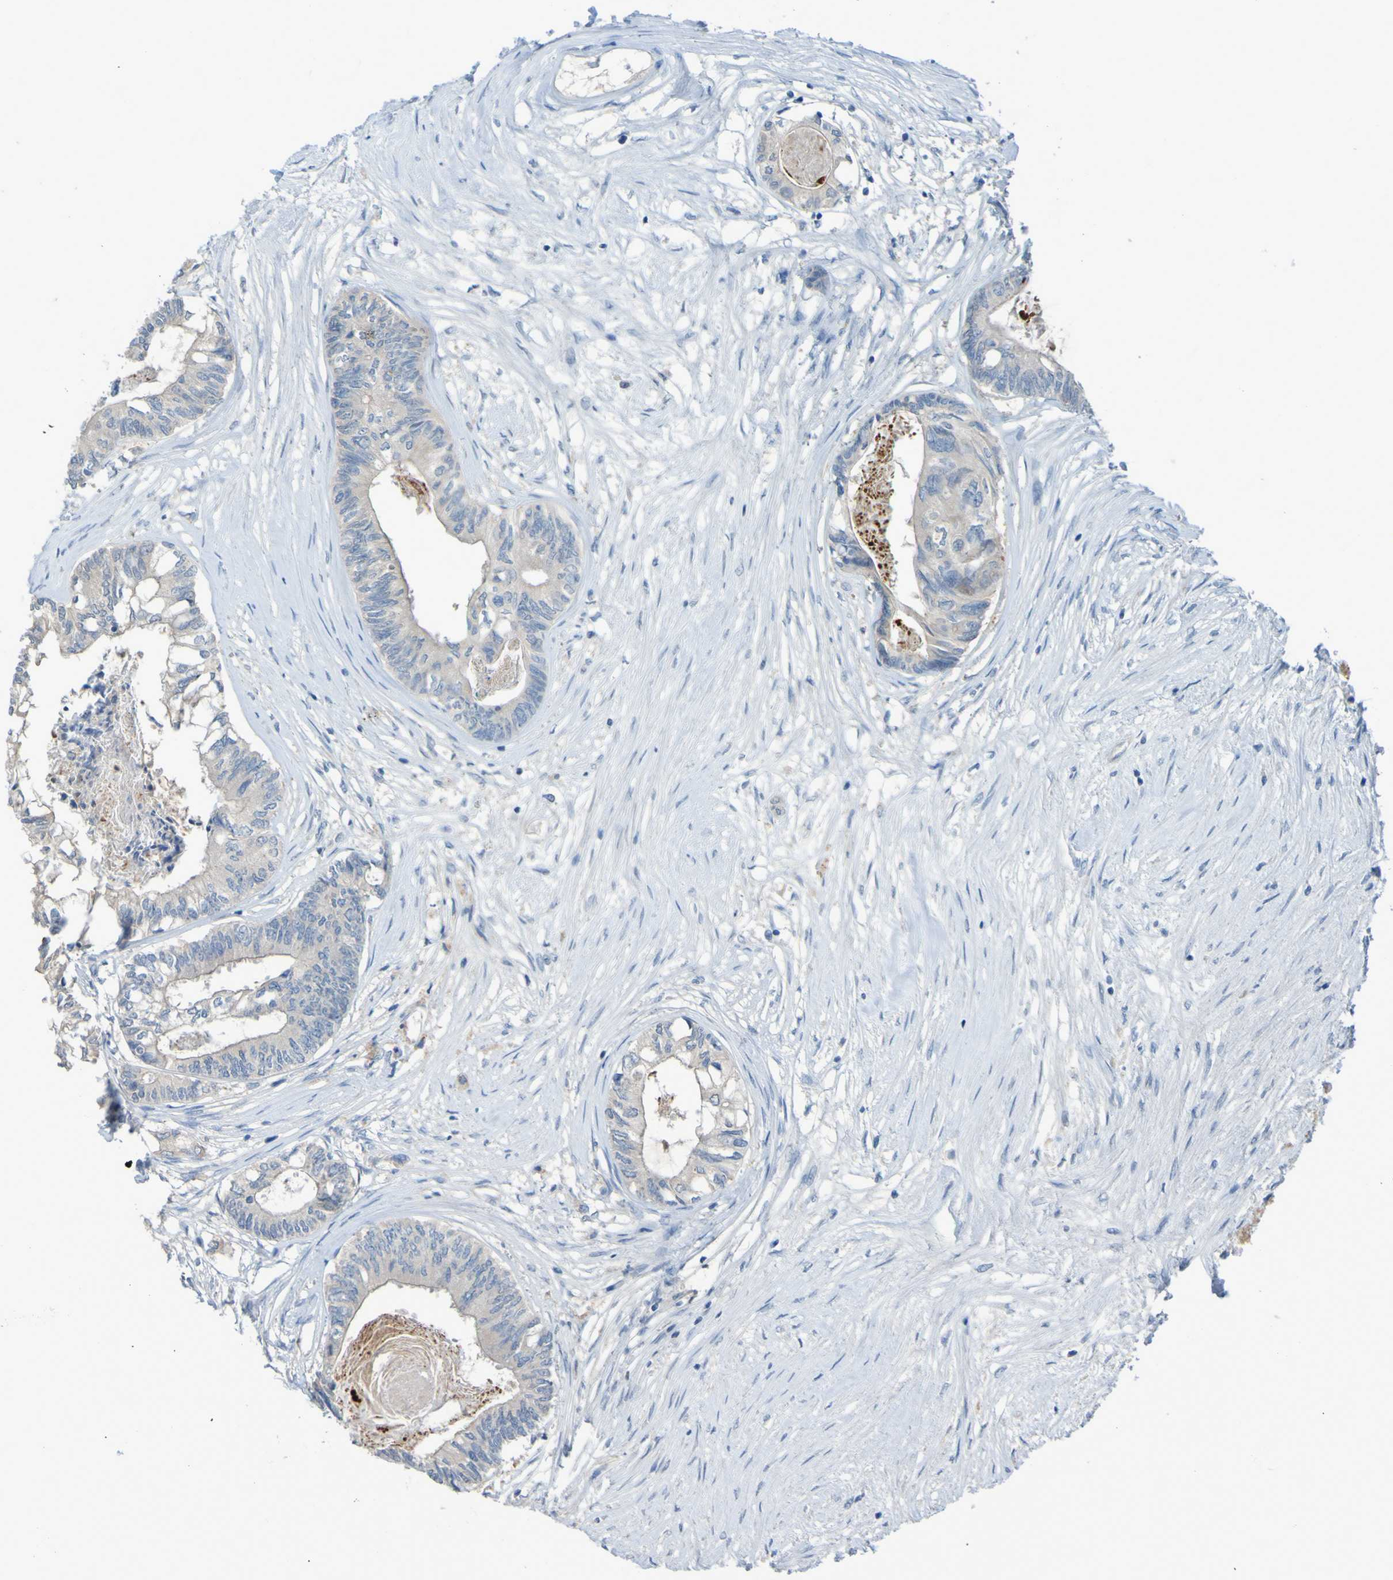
{"staining": {"intensity": "negative", "quantity": "none", "location": "none"}, "tissue": "colorectal cancer", "cell_type": "Tumor cells", "image_type": "cancer", "snomed": [{"axis": "morphology", "description": "Adenocarcinoma, NOS"}, {"axis": "topography", "description": "Rectum"}], "caption": "IHC image of neoplastic tissue: colorectal cancer stained with DAB shows no significant protein positivity in tumor cells. Nuclei are stained in blue.", "gene": "NPRL3", "patient": {"sex": "male", "age": 63}}